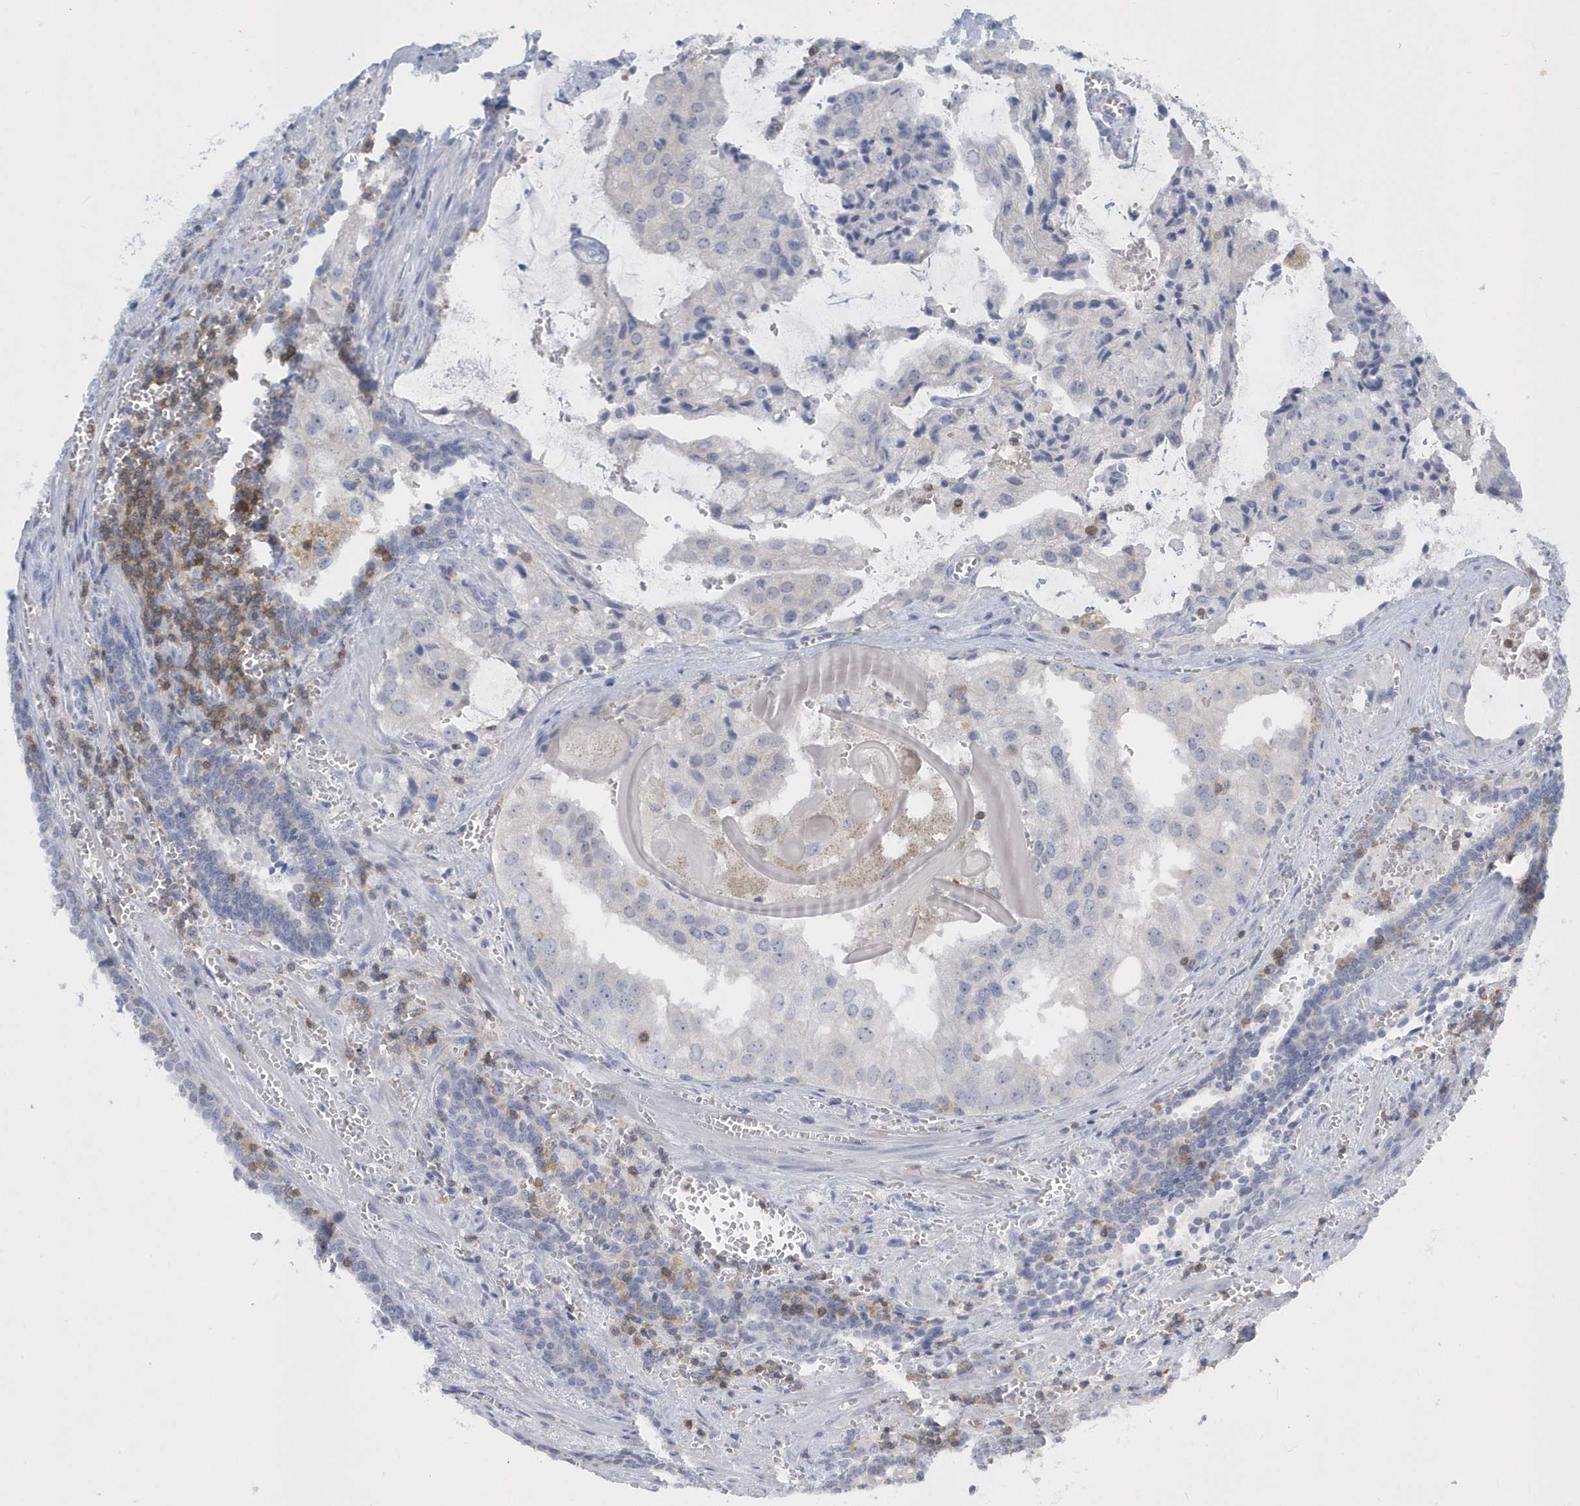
{"staining": {"intensity": "negative", "quantity": "none", "location": "none"}, "tissue": "prostate cancer", "cell_type": "Tumor cells", "image_type": "cancer", "snomed": [{"axis": "morphology", "description": "Adenocarcinoma, High grade"}, {"axis": "topography", "description": "Prostate"}], "caption": "IHC micrograph of prostate high-grade adenocarcinoma stained for a protein (brown), which demonstrates no expression in tumor cells. (DAB immunohistochemistry visualized using brightfield microscopy, high magnification).", "gene": "PSD4", "patient": {"sex": "male", "age": 68}}